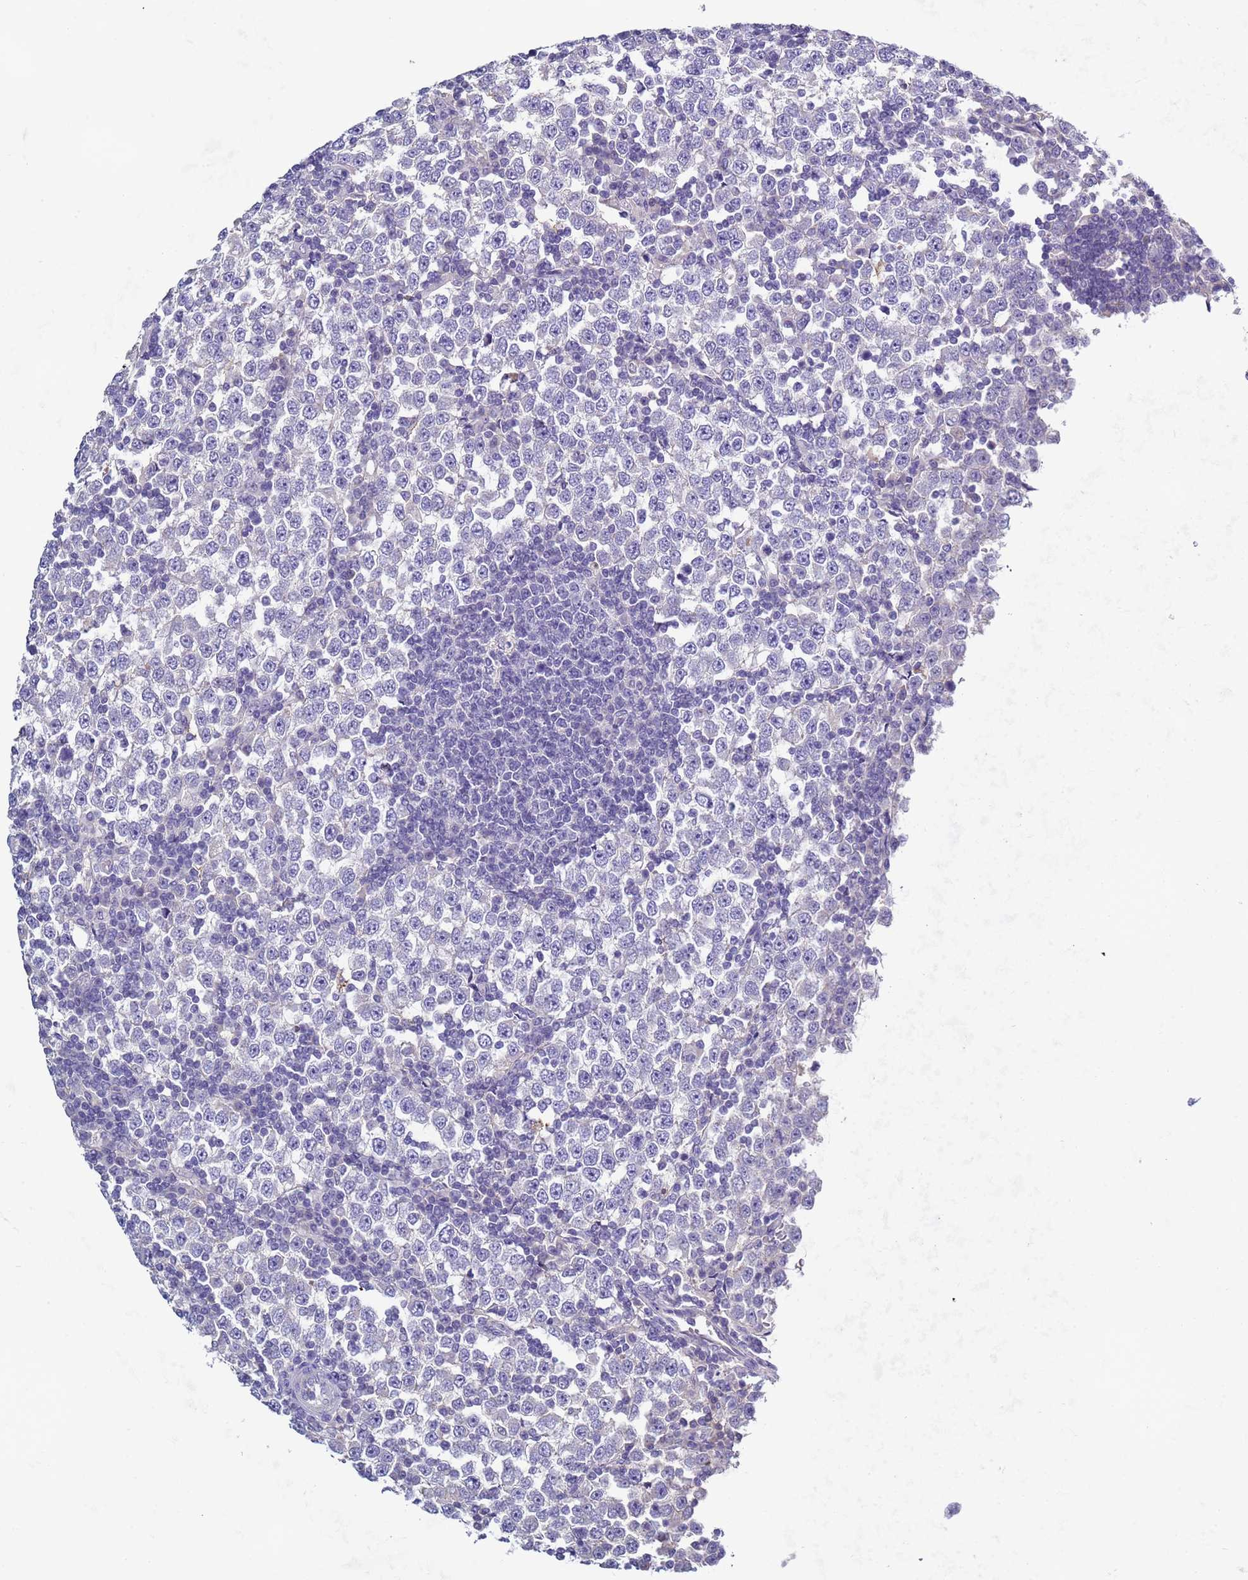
{"staining": {"intensity": "negative", "quantity": "none", "location": "none"}, "tissue": "testis cancer", "cell_type": "Tumor cells", "image_type": "cancer", "snomed": [{"axis": "morphology", "description": "Seminoma, NOS"}, {"axis": "topography", "description": "Testis"}], "caption": "This is an IHC photomicrograph of human testis seminoma. There is no staining in tumor cells.", "gene": "TRIM51", "patient": {"sex": "male", "age": 65}}